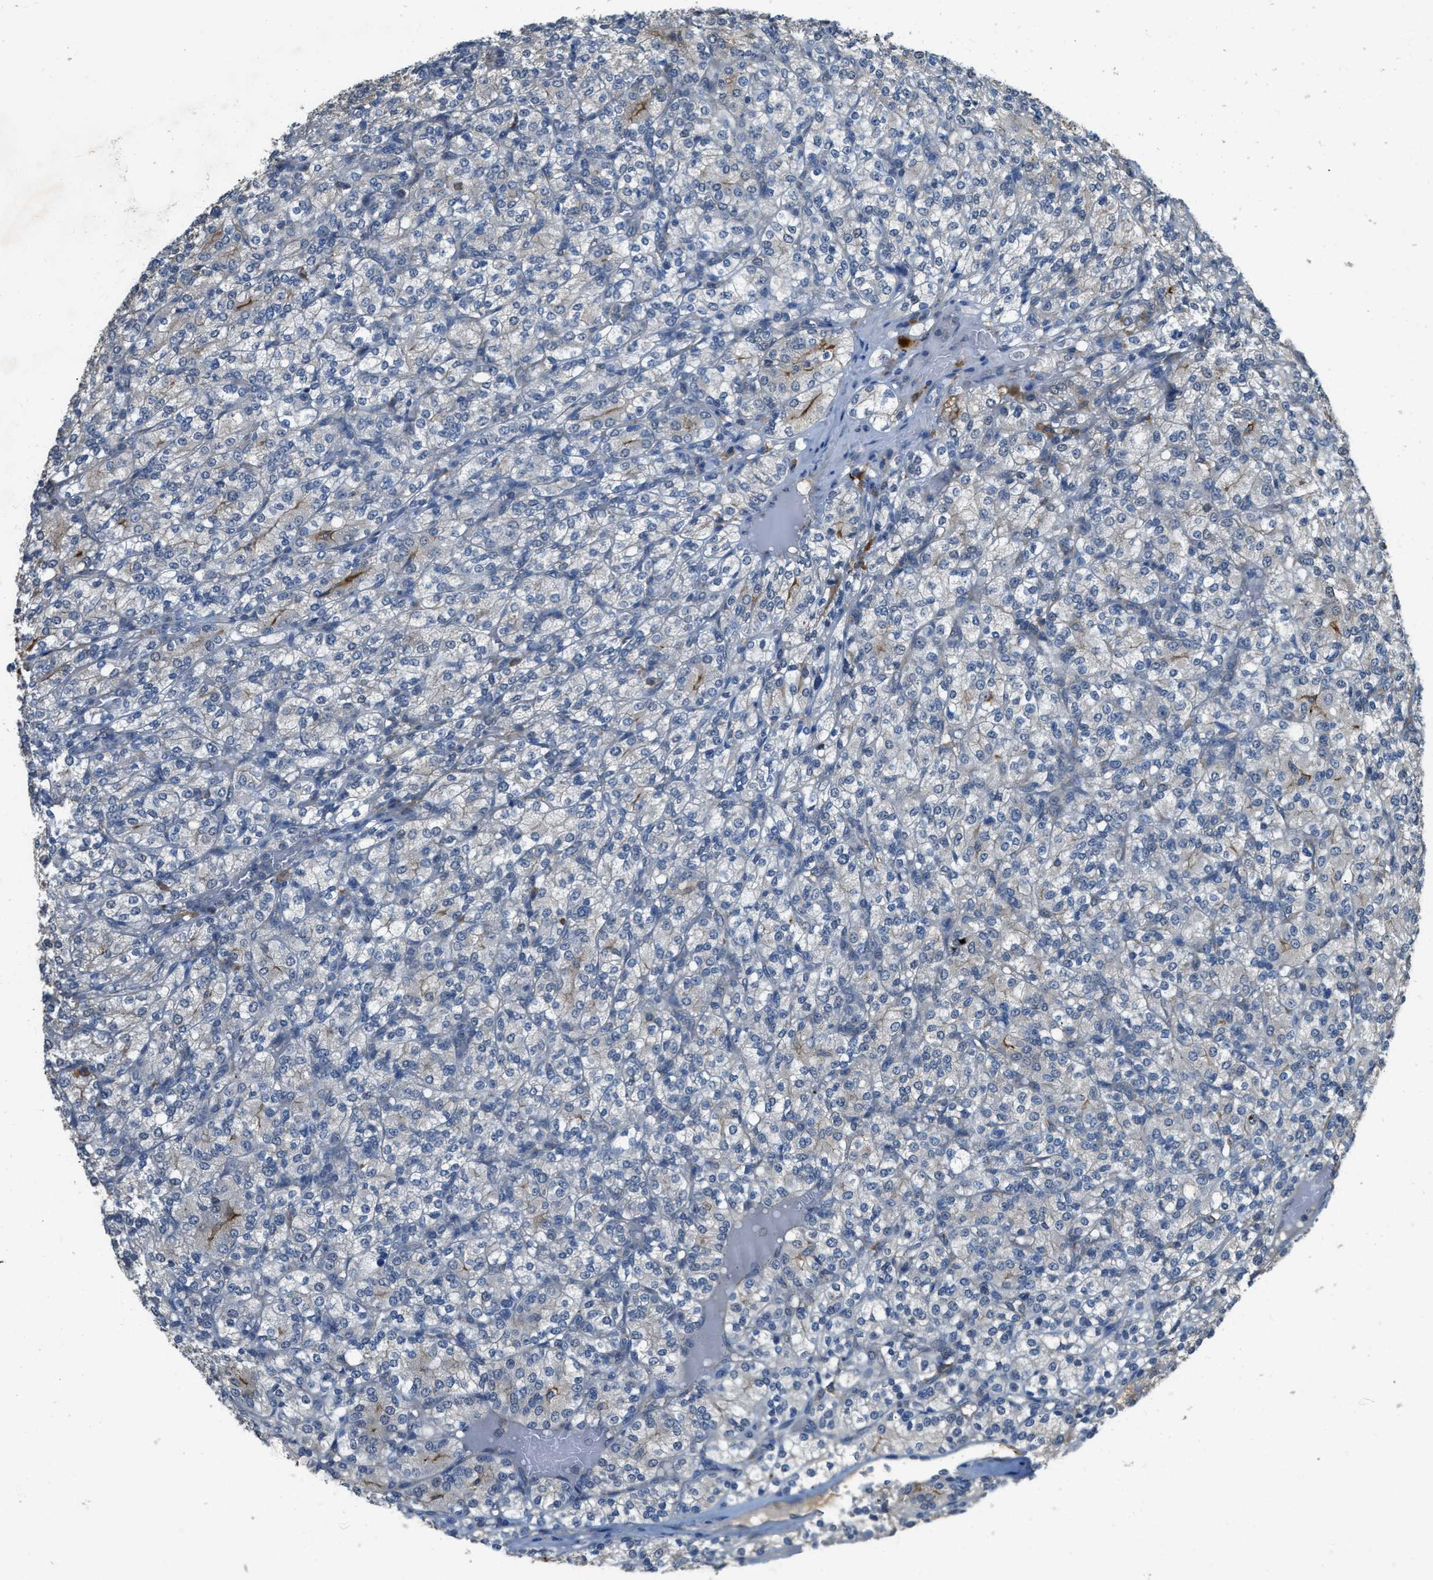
{"staining": {"intensity": "negative", "quantity": "none", "location": "none"}, "tissue": "renal cancer", "cell_type": "Tumor cells", "image_type": "cancer", "snomed": [{"axis": "morphology", "description": "Adenocarcinoma, NOS"}, {"axis": "topography", "description": "Kidney"}], "caption": "IHC of human adenocarcinoma (renal) demonstrates no staining in tumor cells.", "gene": "CFLAR", "patient": {"sex": "male", "age": 77}}